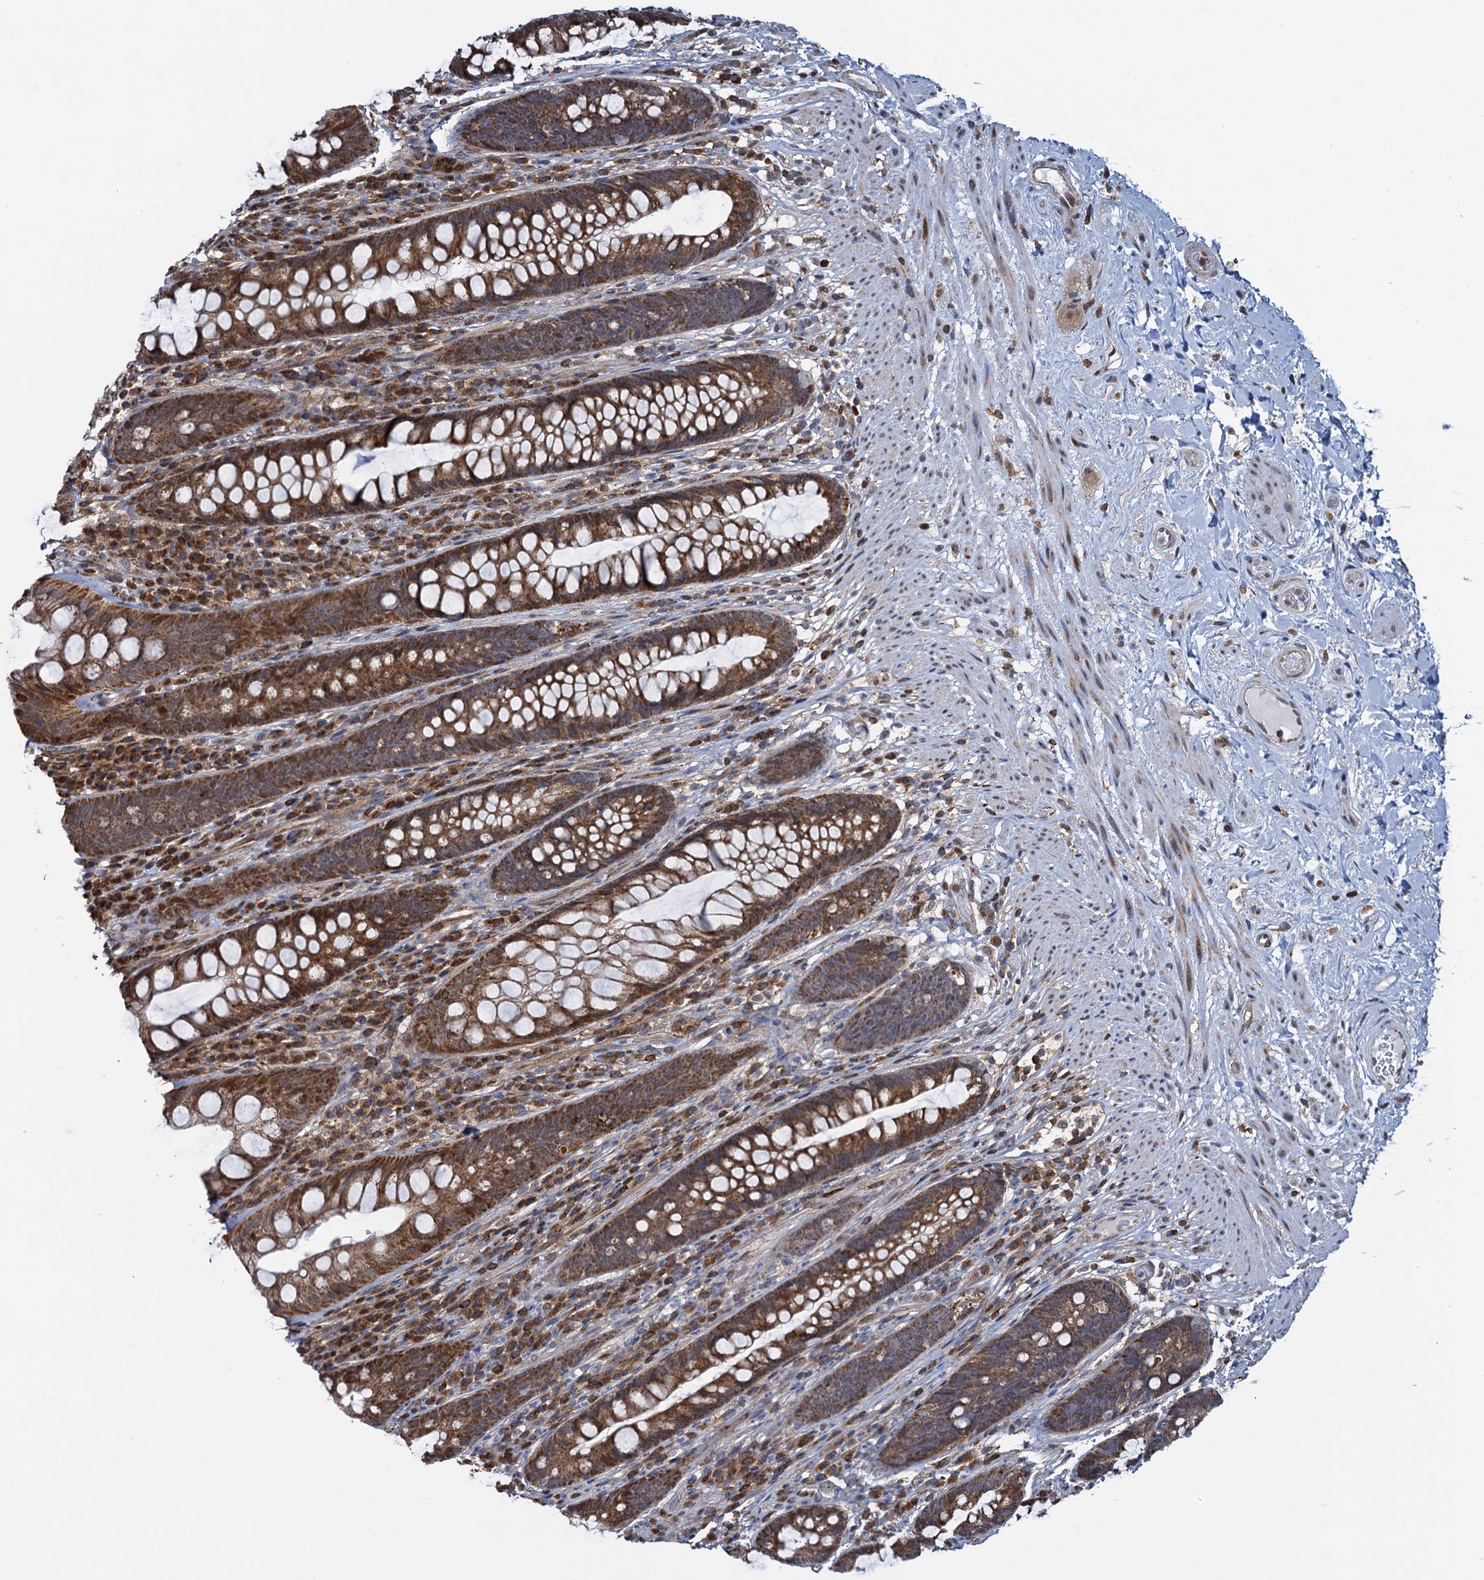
{"staining": {"intensity": "moderate", "quantity": ">75%", "location": "cytoplasmic/membranous"}, "tissue": "rectum", "cell_type": "Glandular cells", "image_type": "normal", "snomed": [{"axis": "morphology", "description": "Normal tissue, NOS"}, {"axis": "topography", "description": "Rectum"}], "caption": "Unremarkable rectum exhibits moderate cytoplasmic/membranous staining in approximately >75% of glandular cells (IHC, brightfield microscopy, high magnification)..", "gene": "CCDC102A", "patient": {"sex": "male", "age": 74}}